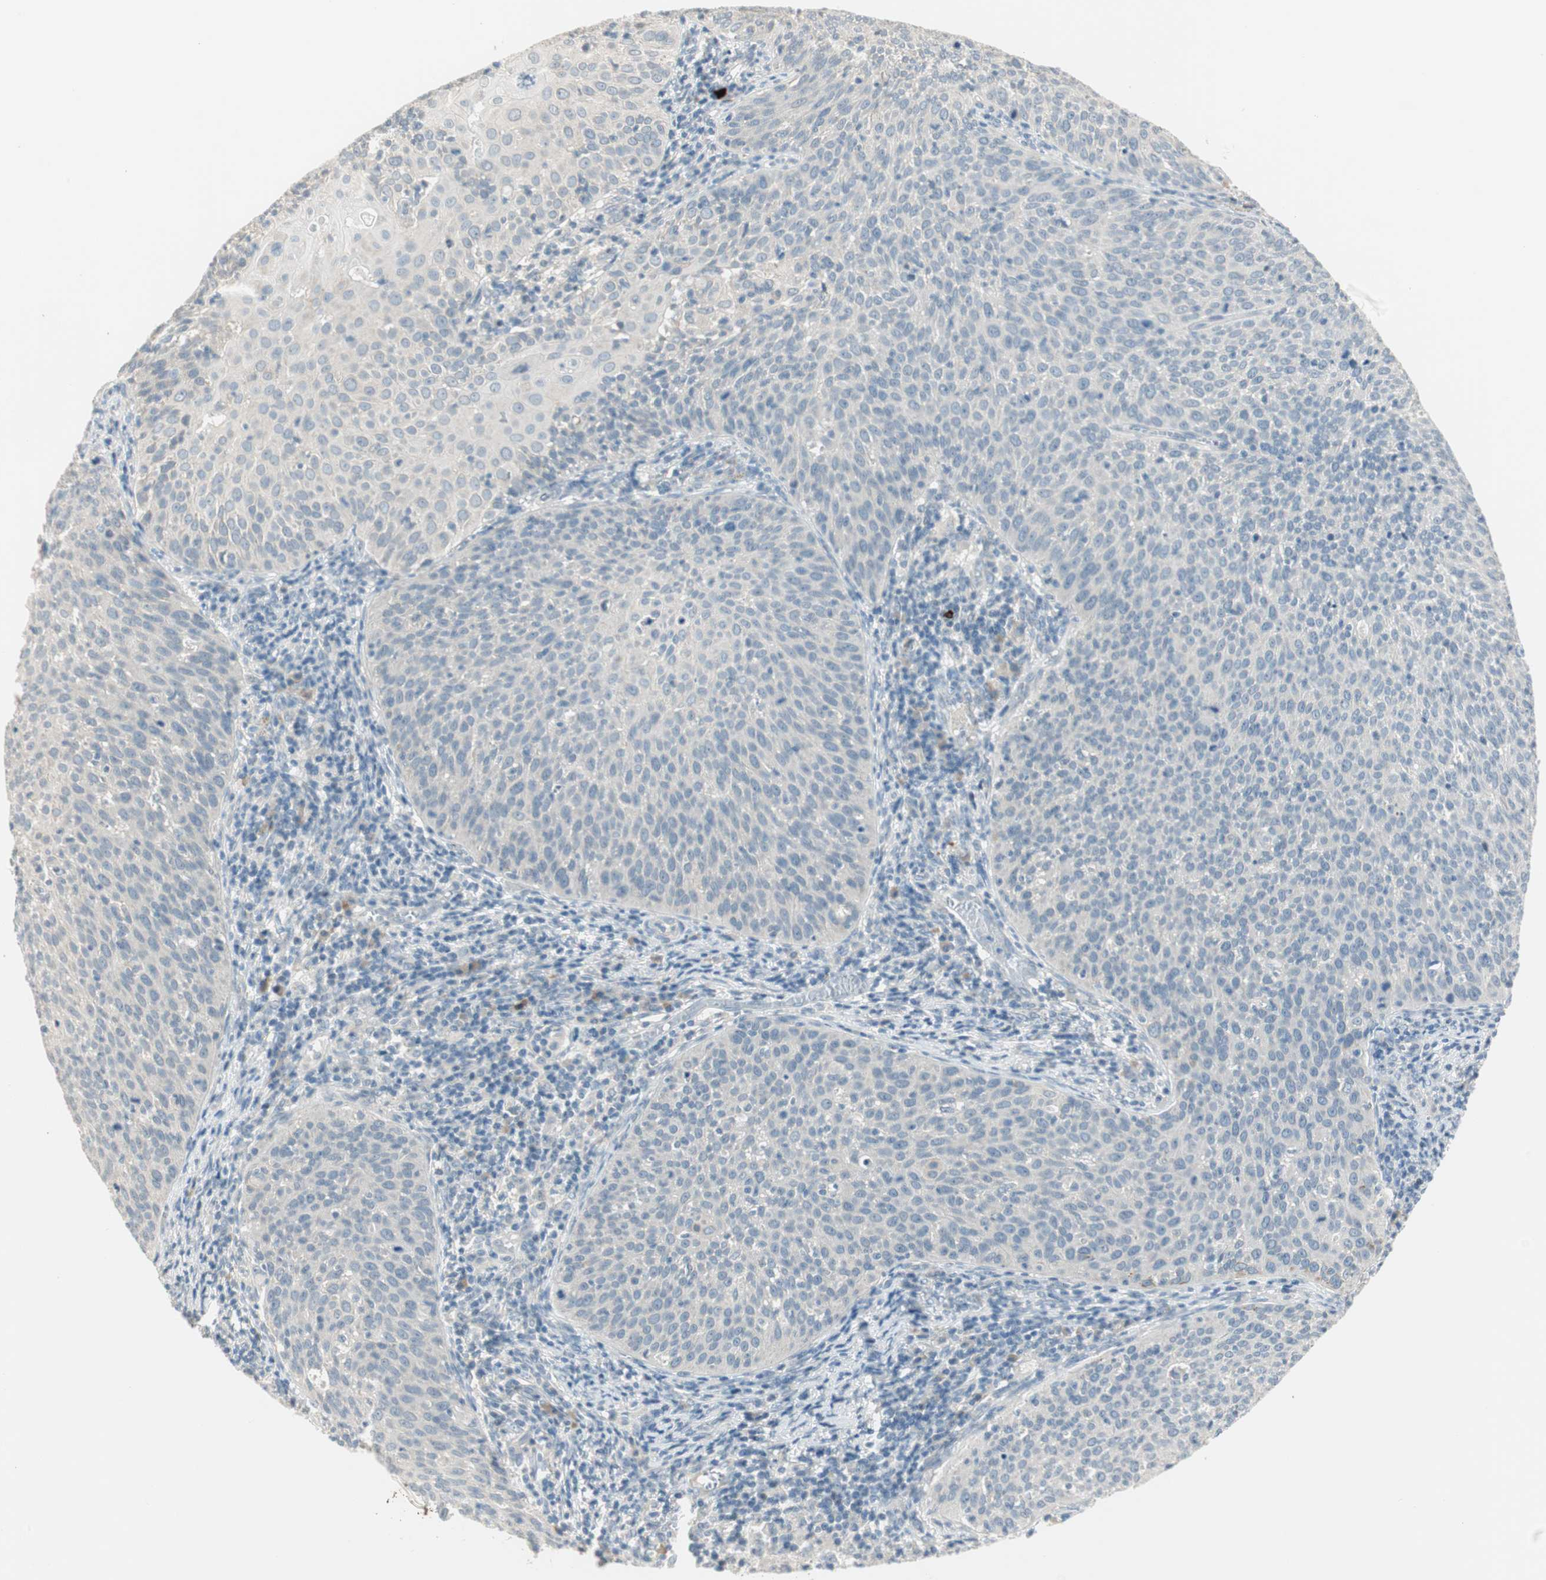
{"staining": {"intensity": "negative", "quantity": "none", "location": "none"}, "tissue": "cervical cancer", "cell_type": "Tumor cells", "image_type": "cancer", "snomed": [{"axis": "morphology", "description": "Squamous cell carcinoma, NOS"}, {"axis": "topography", "description": "Cervix"}], "caption": "IHC histopathology image of cervical cancer stained for a protein (brown), which exhibits no staining in tumor cells.", "gene": "PCDHB15", "patient": {"sex": "female", "age": 38}}